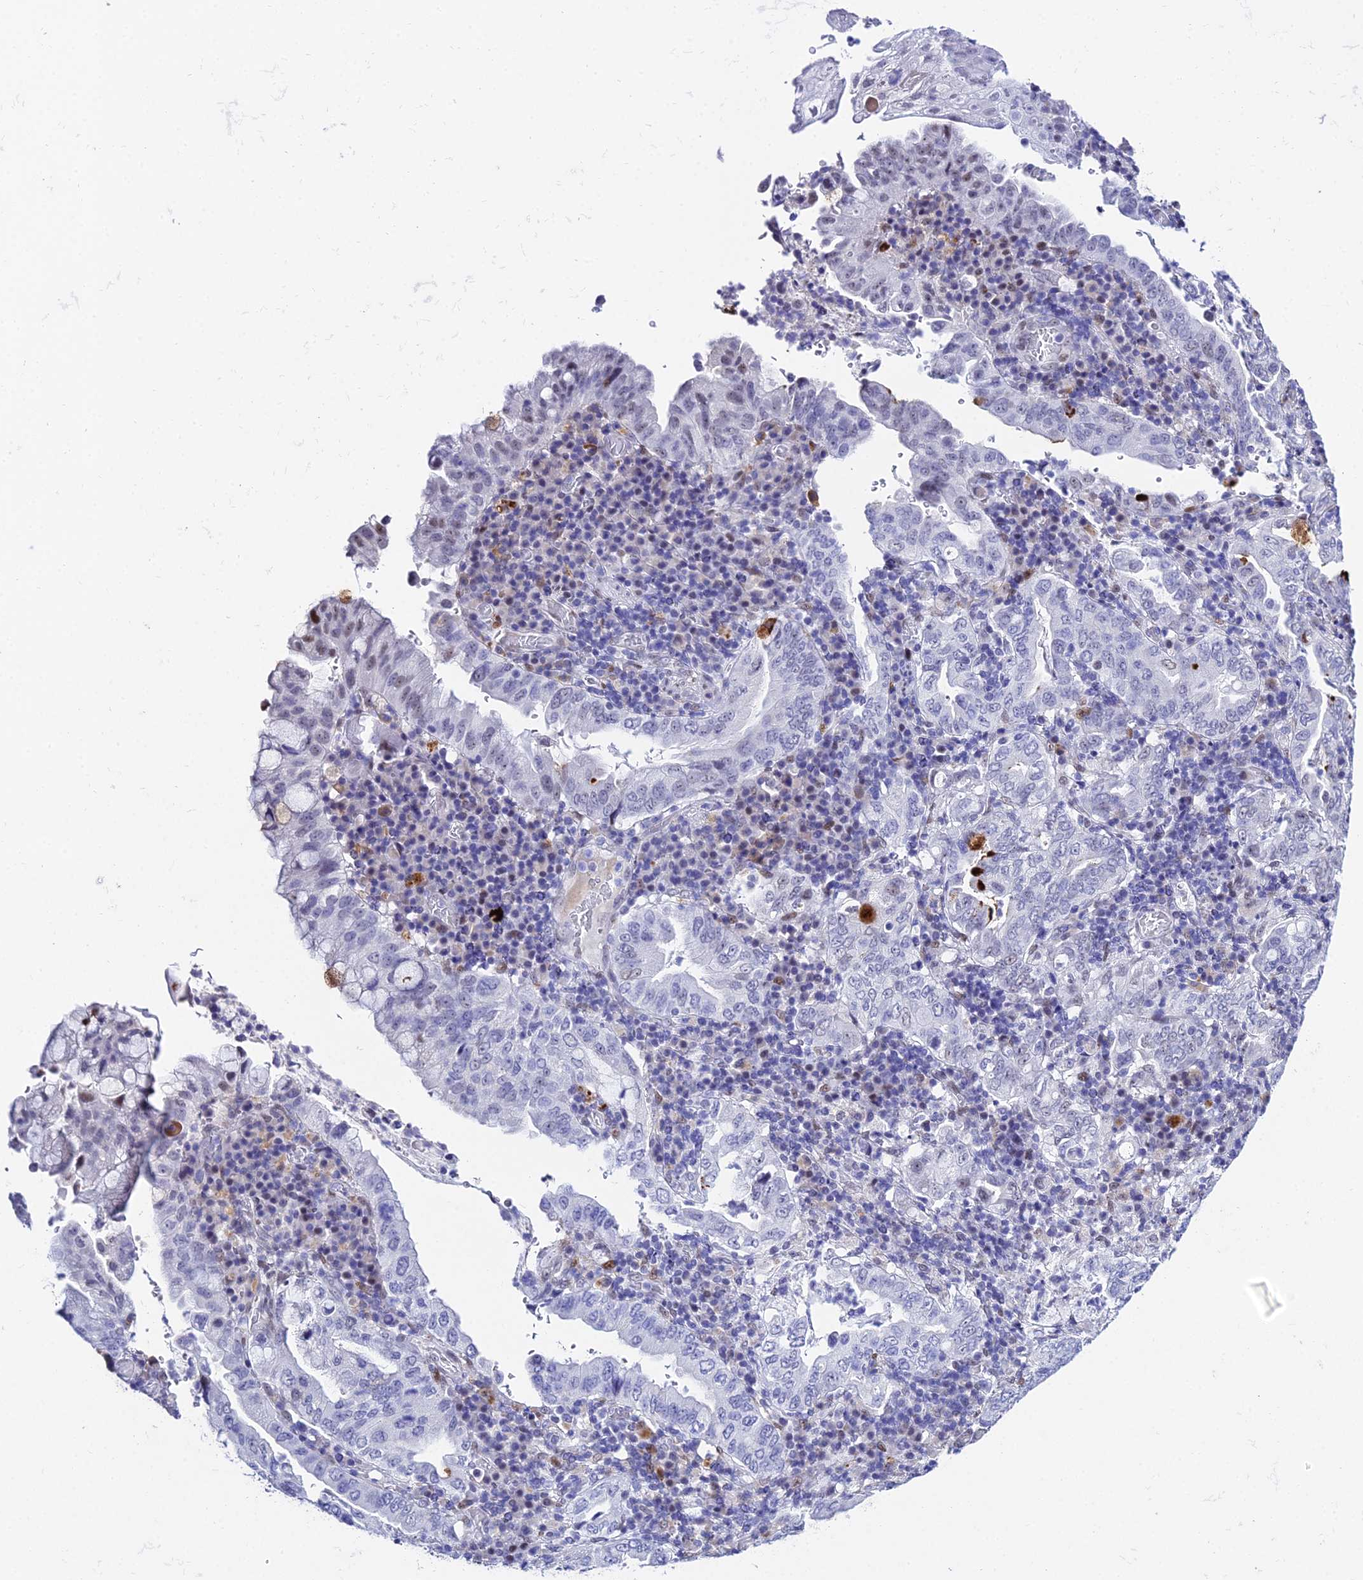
{"staining": {"intensity": "negative", "quantity": "none", "location": "none"}, "tissue": "stomach cancer", "cell_type": "Tumor cells", "image_type": "cancer", "snomed": [{"axis": "morphology", "description": "Normal tissue, NOS"}, {"axis": "morphology", "description": "Adenocarcinoma, NOS"}, {"axis": "topography", "description": "Esophagus"}, {"axis": "topography", "description": "Stomach, upper"}, {"axis": "topography", "description": "Peripheral nerve tissue"}], "caption": "An immunohistochemistry image of stomach cancer (adenocarcinoma) is shown. There is no staining in tumor cells of stomach cancer (adenocarcinoma).", "gene": "POFUT2", "patient": {"sex": "male", "age": 62}}